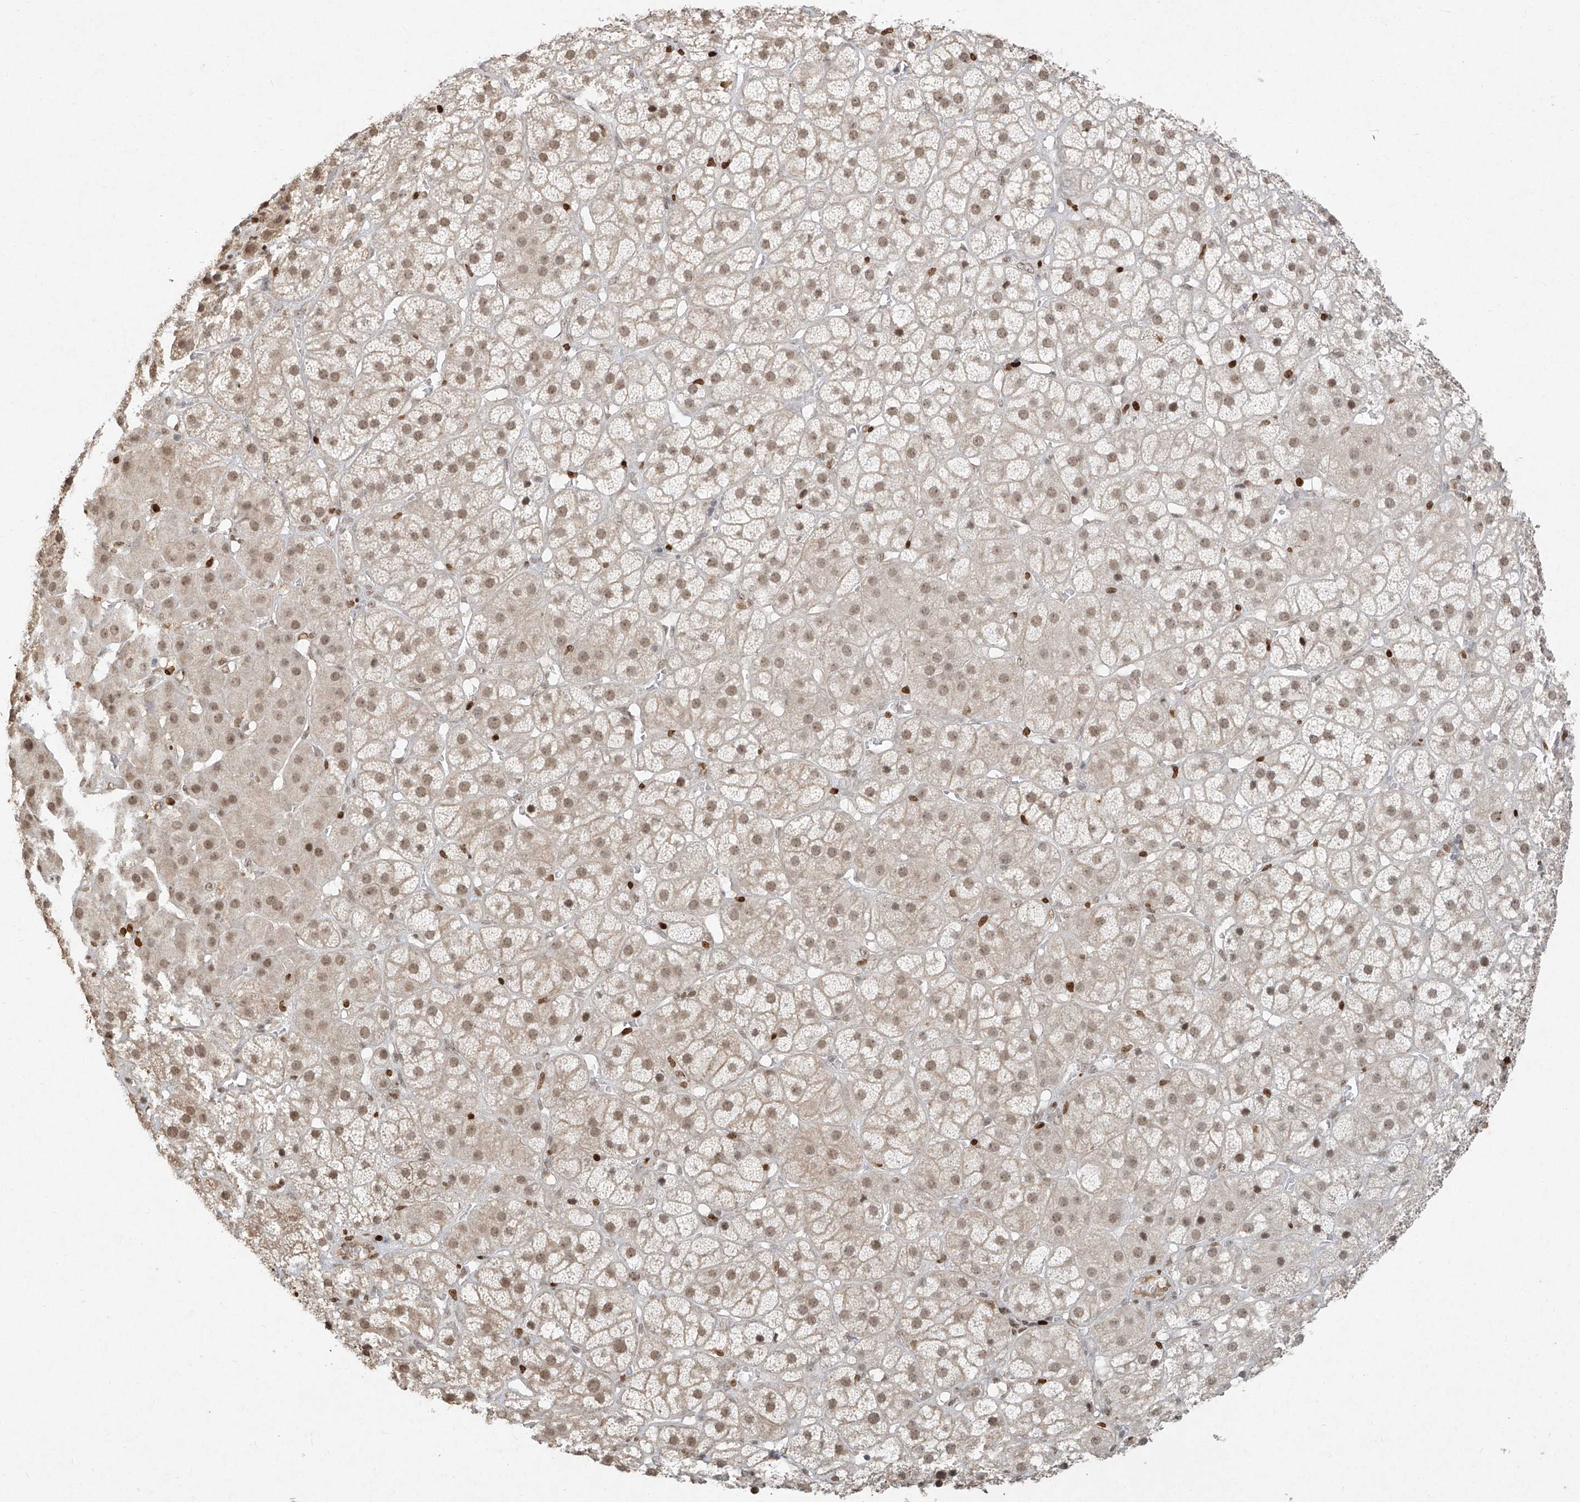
{"staining": {"intensity": "moderate", "quantity": "25%-75%", "location": "nuclear"}, "tissue": "adrenal gland", "cell_type": "Glandular cells", "image_type": "normal", "snomed": [{"axis": "morphology", "description": "Normal tissue, NOS"}, {"axis": "topography", "description": "Adrenal gland"}], "caption": "Brown immunohistochemical staining in benign adrenal gland exhibits moderate nuclear staining in approximately 25%-75% of glandular cells.", "gene": "ATRIP", "patient": {"sex": "female", "age": 57}}